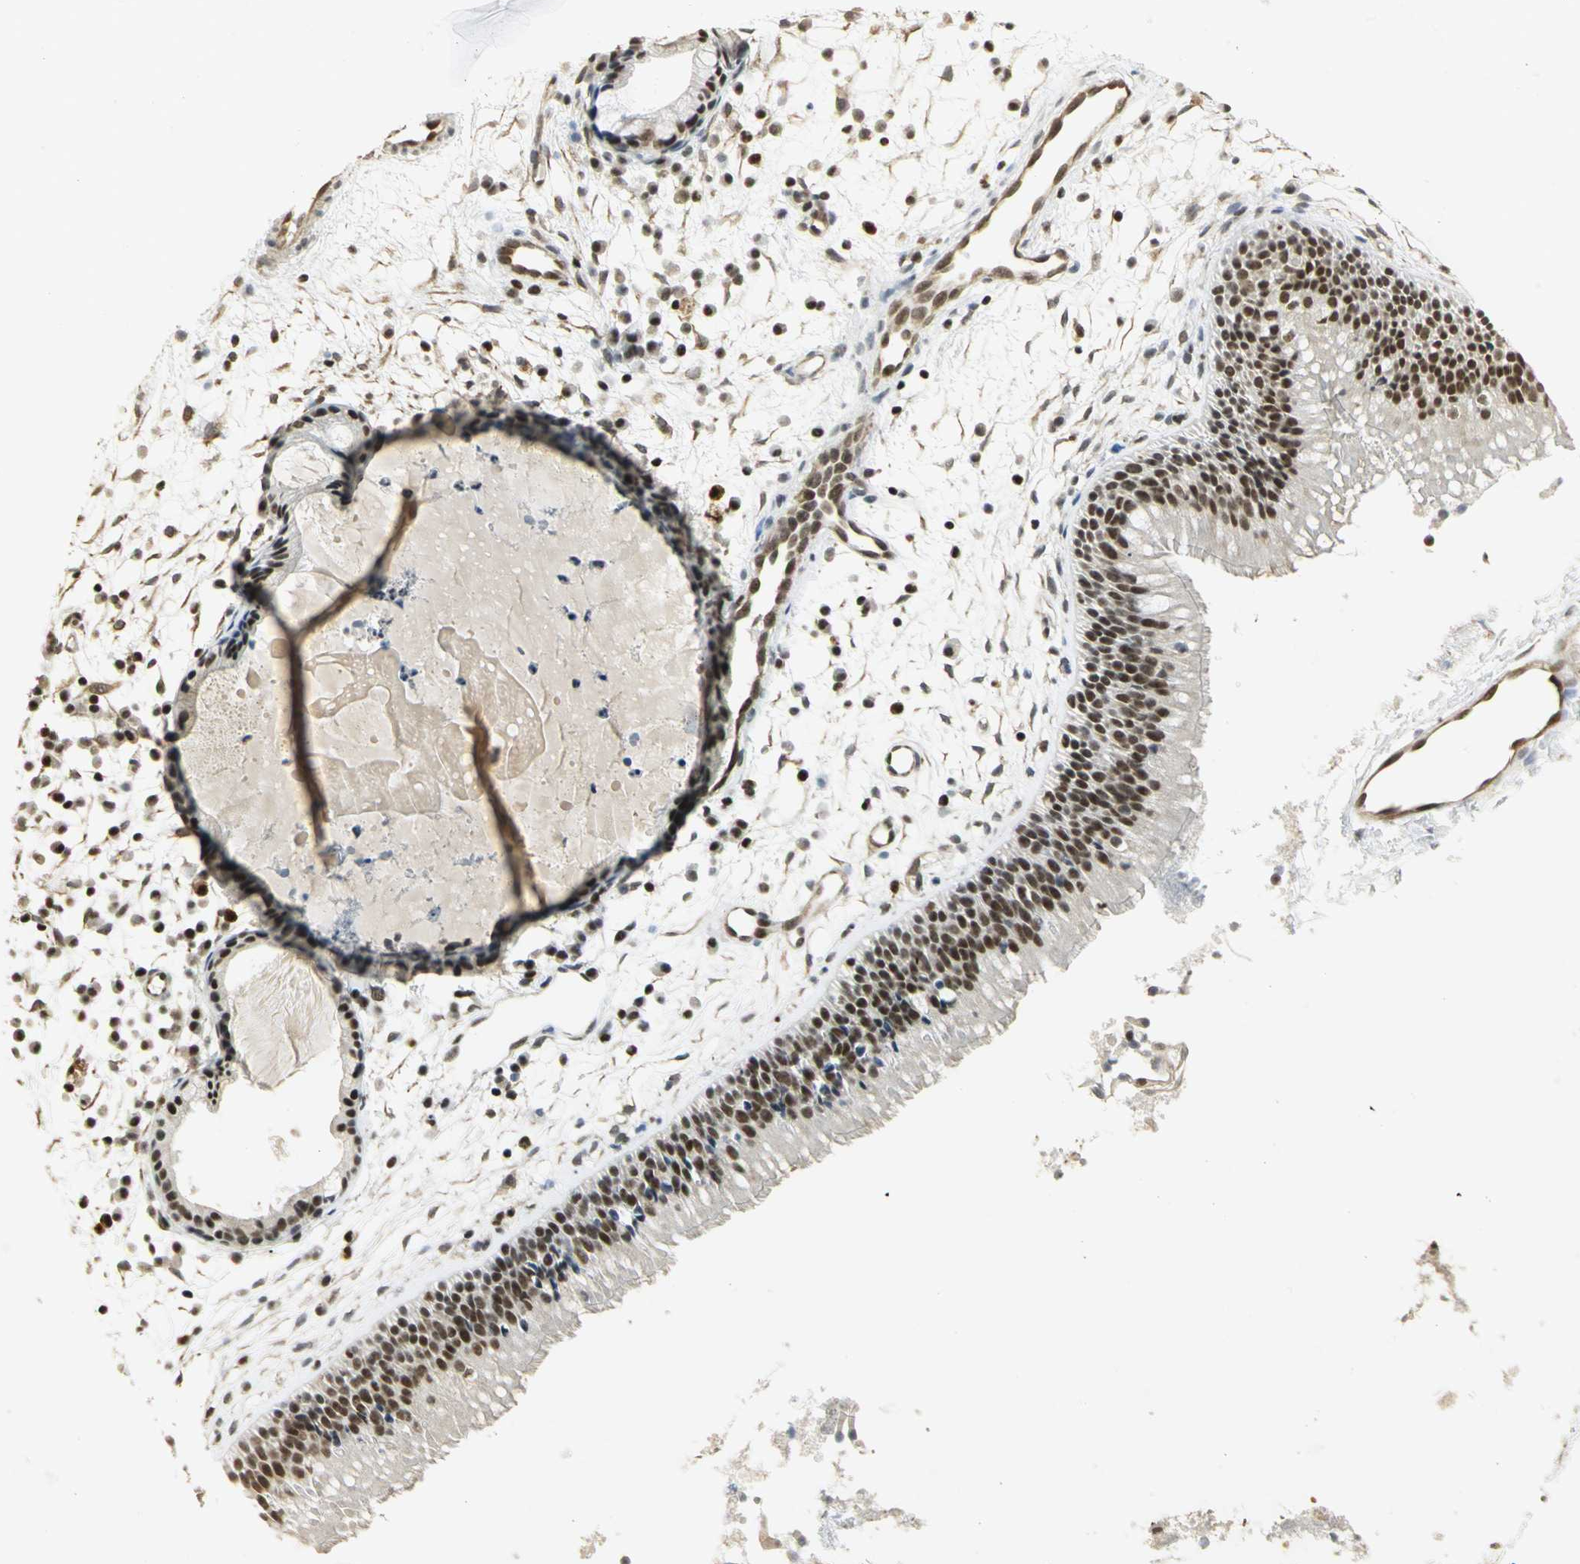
{"staining": {"intensity": "strong", "quantity": ">75%", "location": "nuclear"}, "tissue": "nasopharynx", "cell_type": "Respiratory epithelial cells", "image_type": "normal", "snomed": [{"axis": "morphology", "description": "Normal tissue, NOS"}, {"axis": "topography", "description": "Nasopharynx"}], "caption": "DAB (3,3'-diaminobenzidine) immunohistochemical staining of benign nasopharynx shows strong nuclear protein staining in about >75% of respiratory epithelial cells. Immunohistochemistry stains the protein in brown and the nuclei are stained blue.", "gene": "ELF1", "patient": {"sex": "male", "age": 21}}